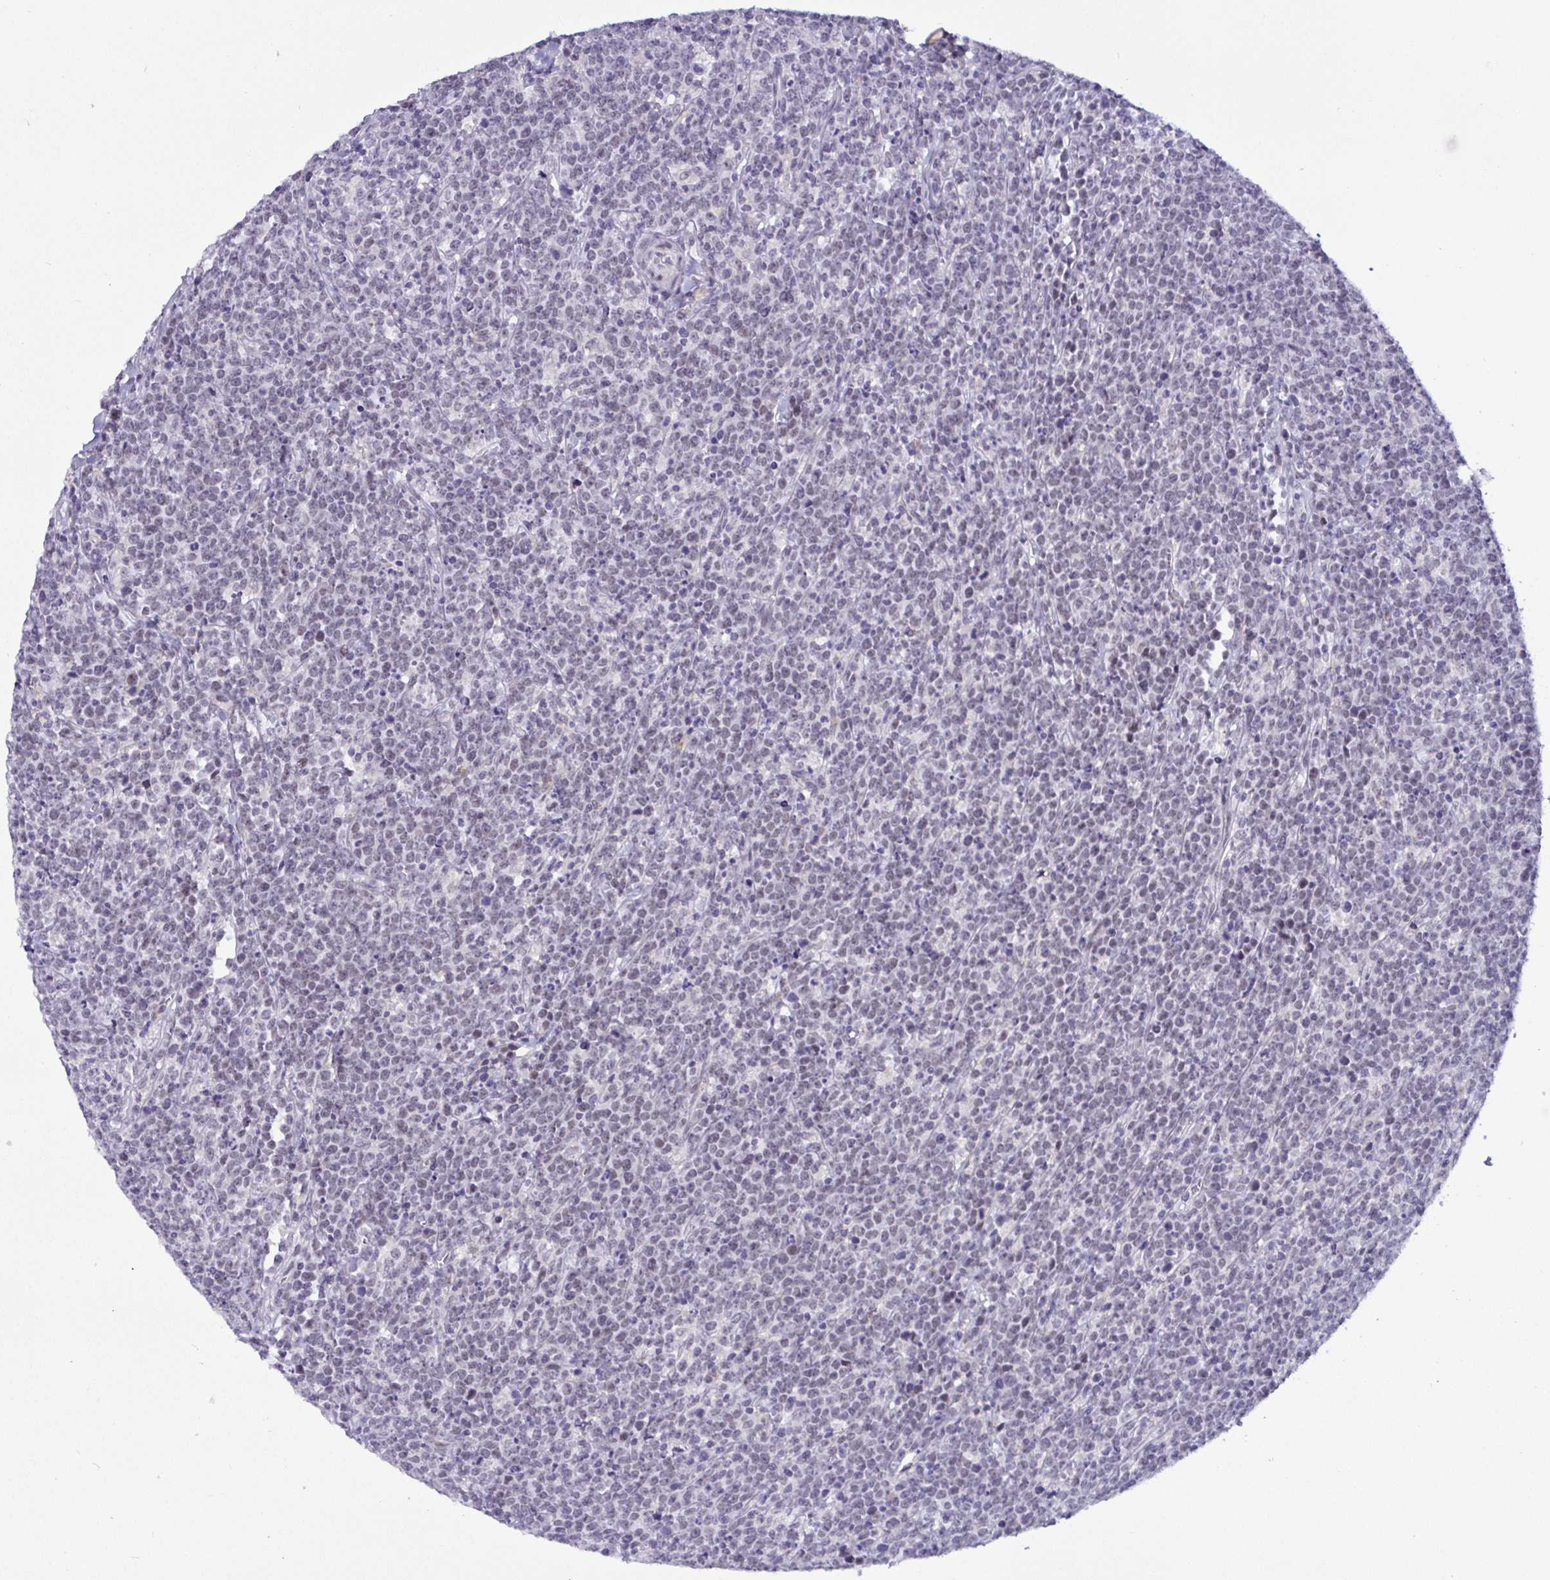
{"staining": {"intensity": "negative", "quantity": "none", "location": "none"}, "tissue": "lymphoma", "cell_type": "Tumor cells", "image_type": "cancer", "snomed": [{"axis": "morphology", "description": "Malignant lymphoma, non-Hodgkin's type, High grade"}, {"axis": "topography", "description": "Small intestine"}], "caption": "Tumor cells are negative for protein expression in human malignant lymphoma, non-Hodgkin's type (high-grade).", "gene": "NUP188", "patient": {"sex": "female", "age": 56}}